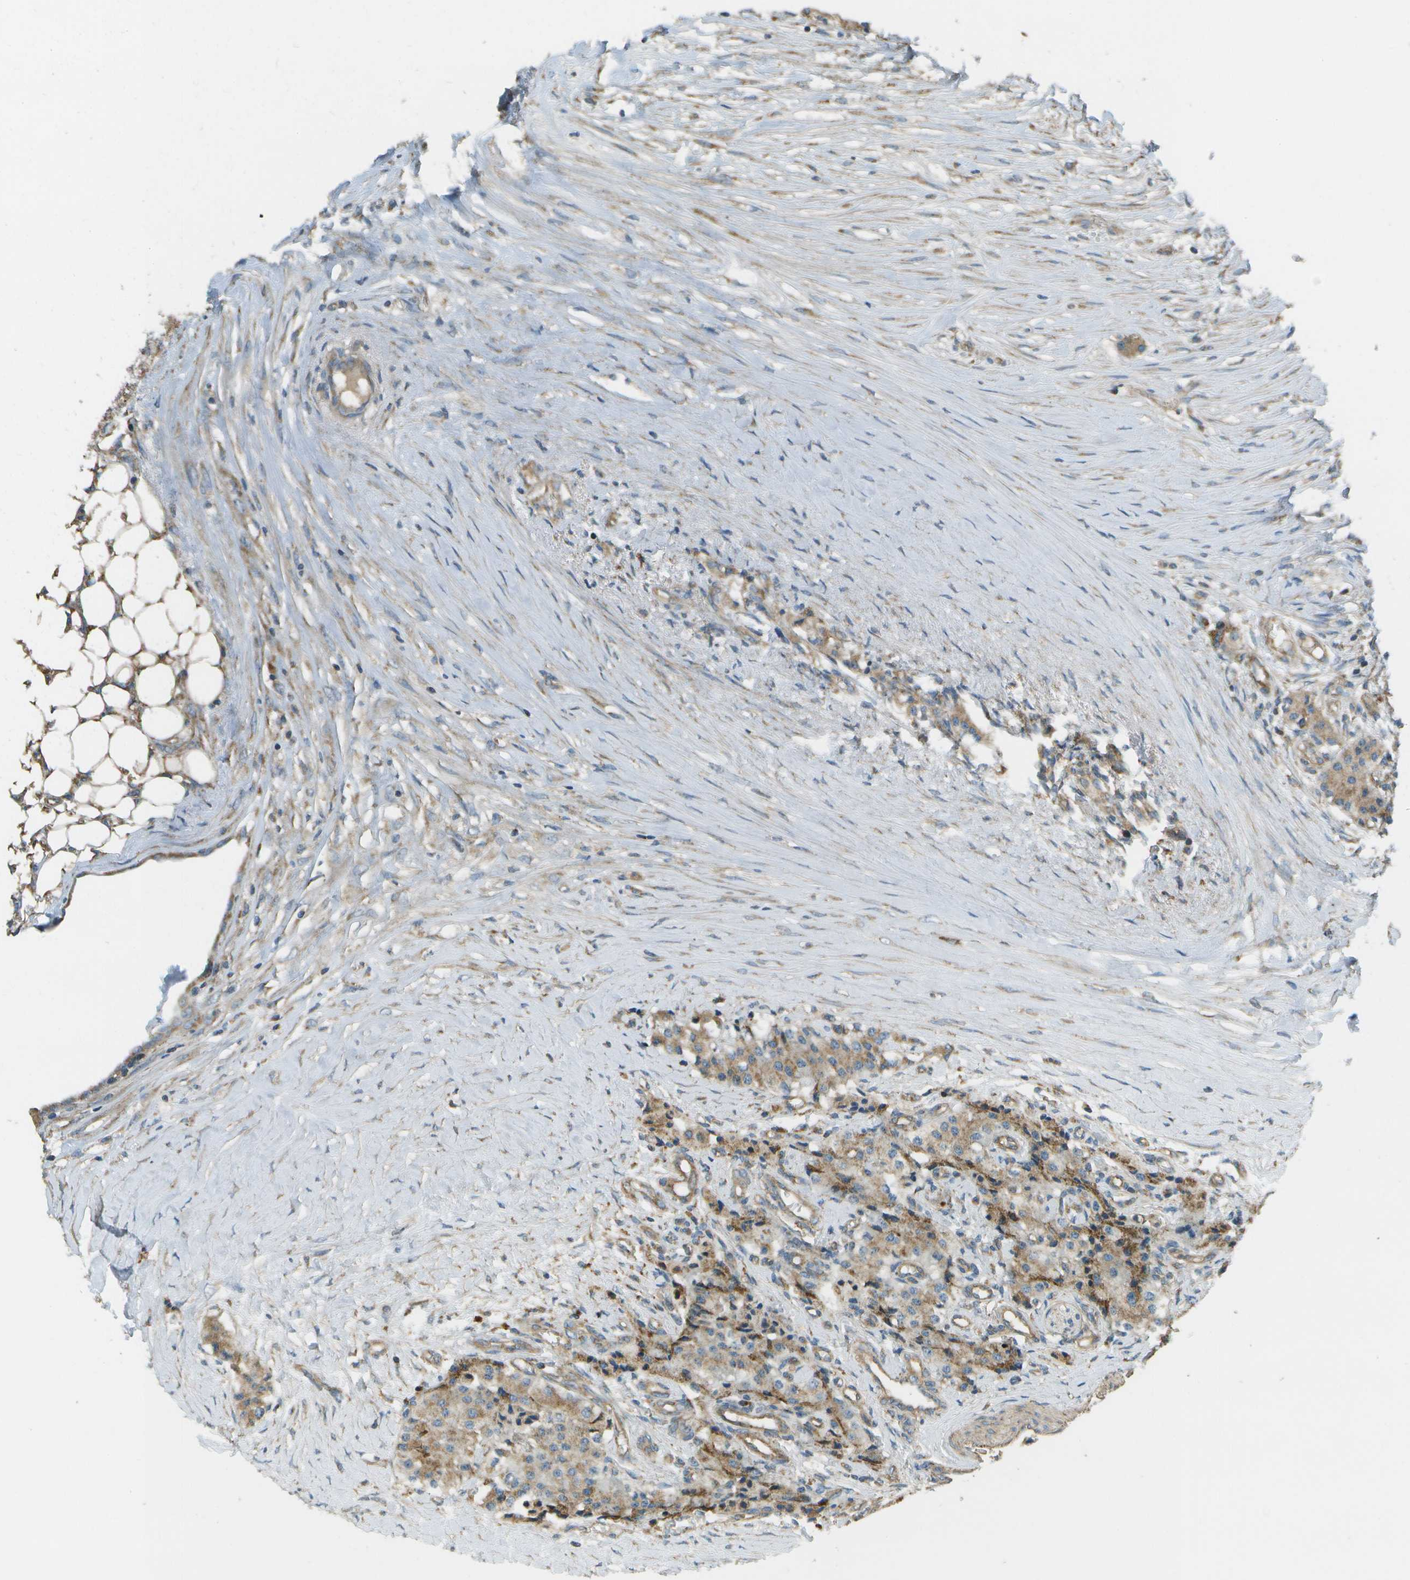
{"staining": {"intensity": "moderate", "quantity": ">75%", "location": "cytoplasmic/membranous"}, "tissue": "carcinoid", "cell_type": "Tumor cells", "image_type": "cancer", "snomed": [{"axis": "morphology", "description": "Carcinoid, malignant, NOS"}, {"axis": "topography", "description": "Colon"}], "caption": "The image reveals immunohistochemical staining of malignant carcinoid. There is moderate cytoplasmic/membranous expression is present in approximately >75% of tumor cells.", "gene": "NRK", "patient": {"sex": "female", "age": 52}}